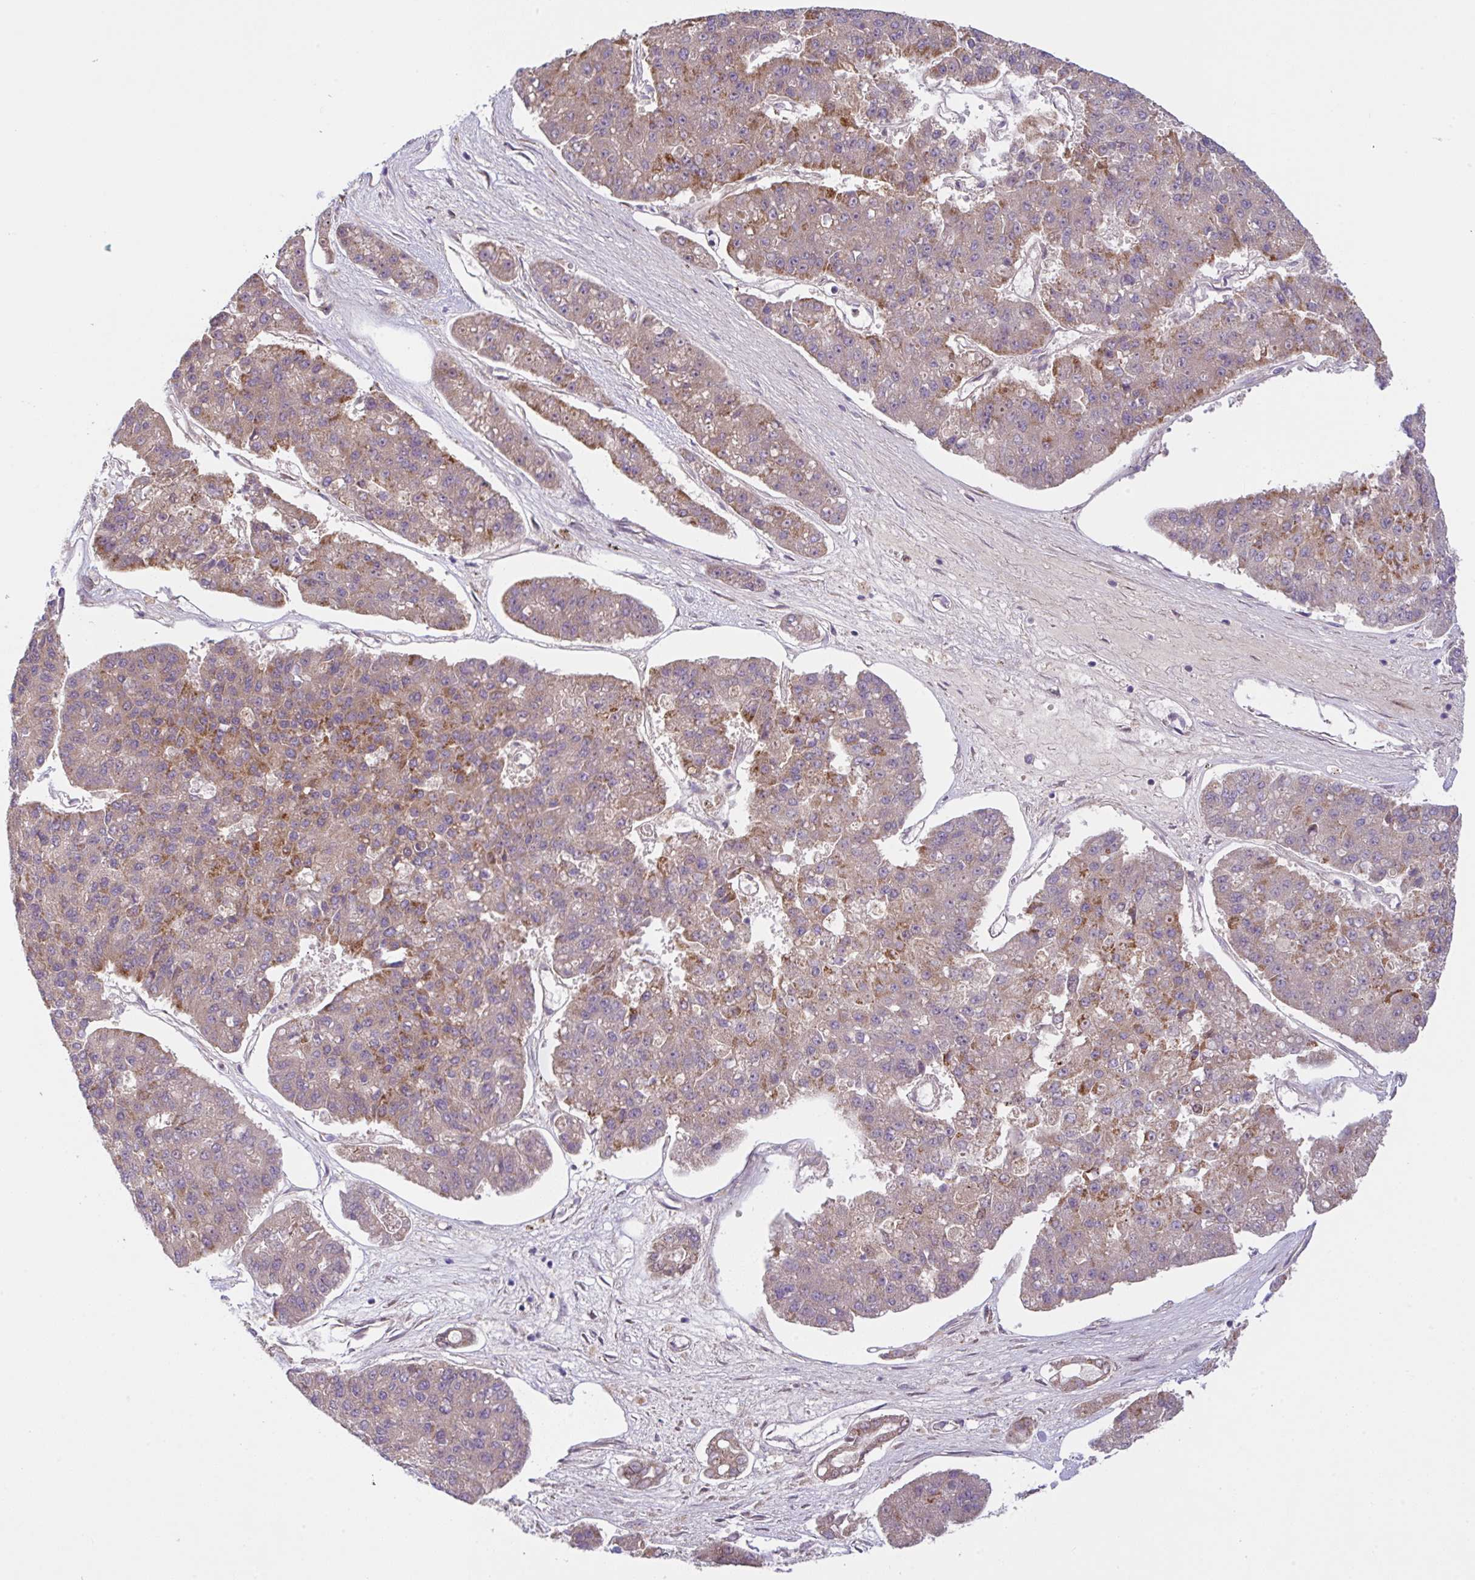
{"staining": {"intensity": "moderate", "quantity": "<25%", "location": "cytoplasmic/membranous"}, "tissue": "pancreatic cancer", "cell_type": "Tumor cells", "image_type": "cancer", "snomed": [{"axis": "morphology", "description": "Adenocarcinoma, NOS"}, {"axis": "topography", "description": "Pancreas"}], "caption": "A low amount of moderate cytoplasmic/membranous positivity is appreciated in approximately <25% of tumor cells in pancreatic cancer tissue. The staining was performed using DAB to visualize the protein expression in brown, while the nuclei were stained in blue with hematoxylin (Magnification: 20x).", "gene": "UBE4A", "patient": {"sex": "male", "age": 50}}